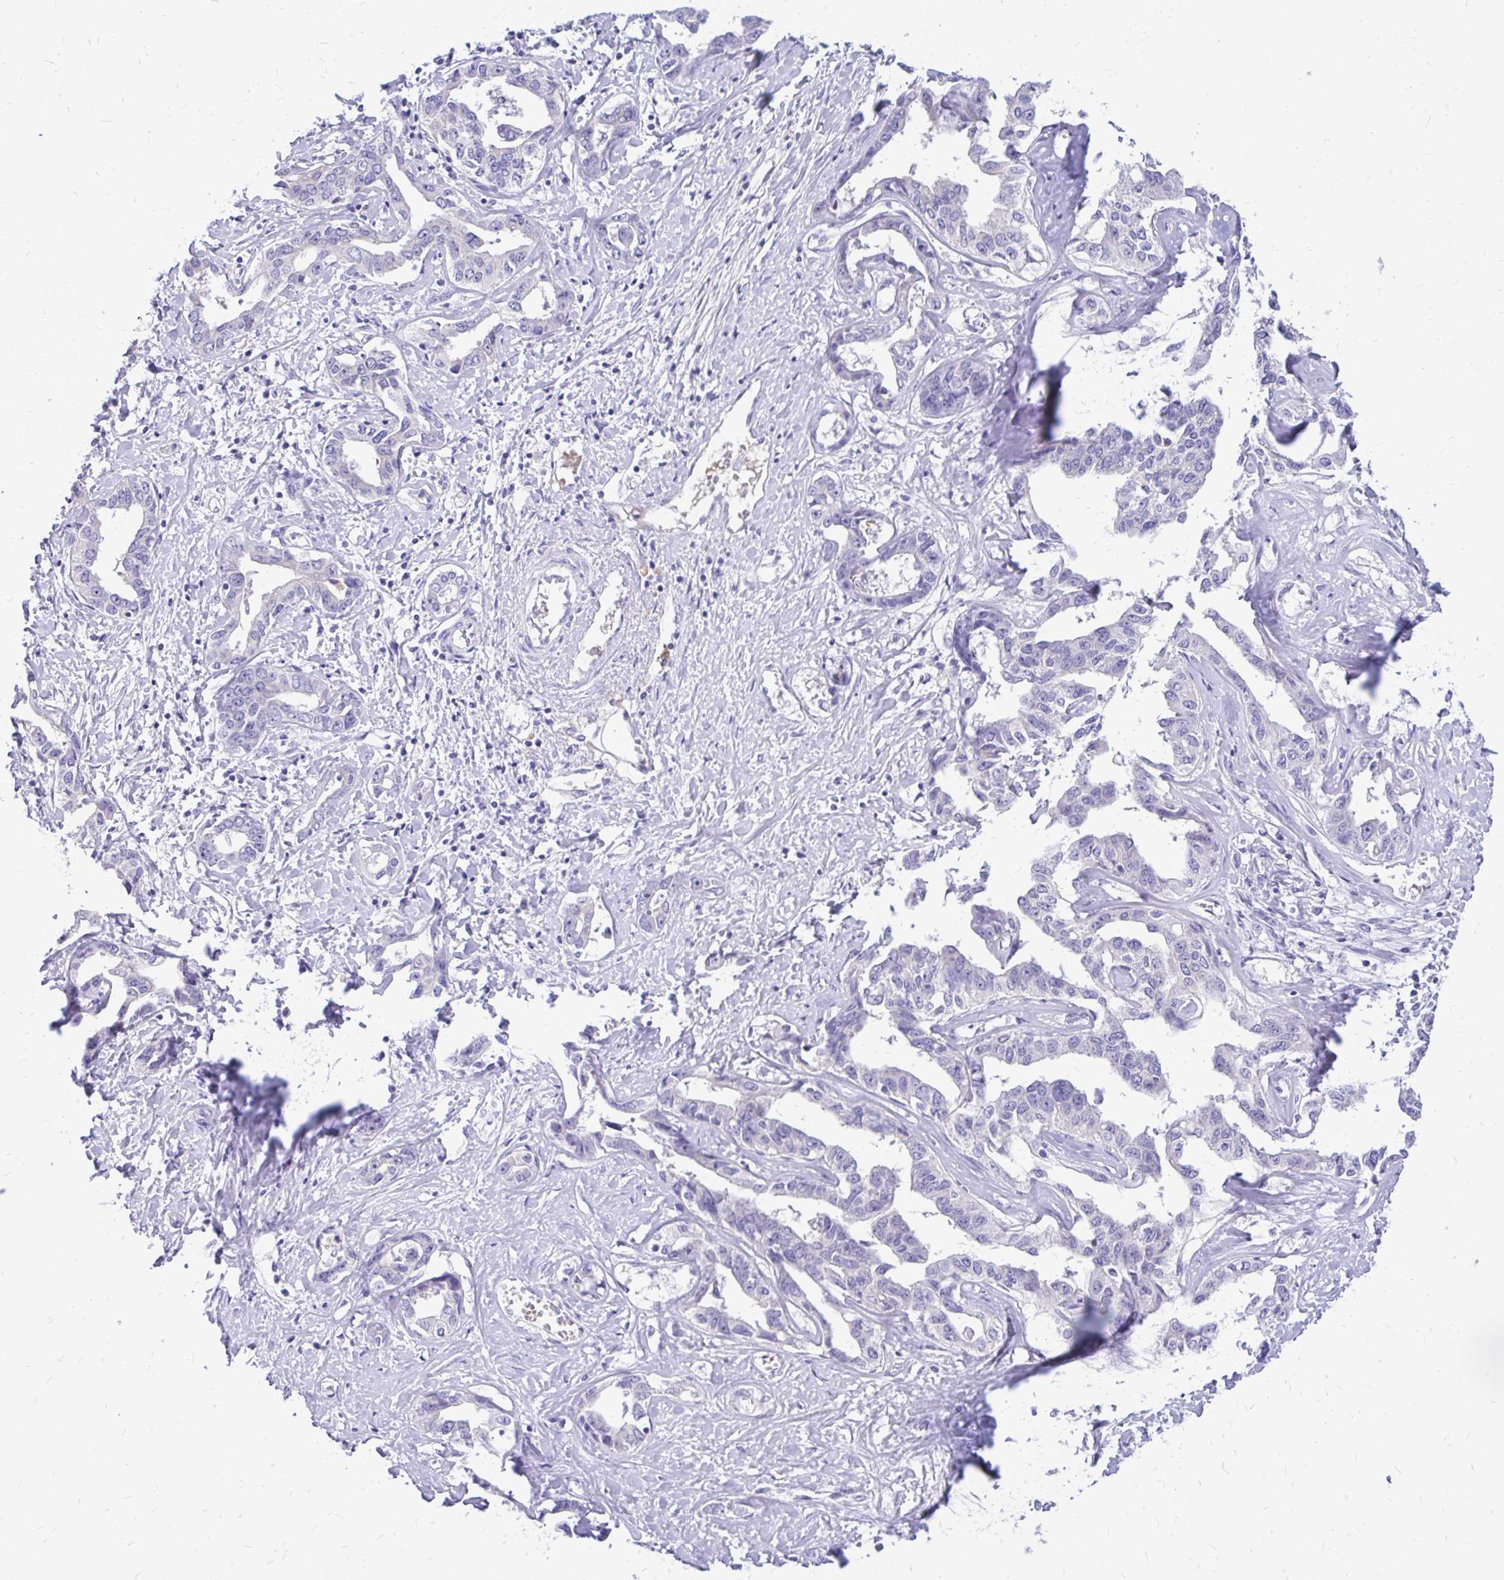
{"staining": {"intensity": "negative", "quantity": "none", "location": "none"}, "tissue": "liver cancer", "cell_type": "Tumor cells", "image_type": "cancer", "snomed": [{"axis": "morphology", "description": "Cholangiocarcinoma"}, {"axis": "topography", "description": "Liver"}], "caption": "Immunohistochemistry (IHC) histopathology image of neoplastic tissue: human cholangiocarcinoma (liver) stained with DAB (3,3'-diaminobenzidine) demonstrates no significant protein expression in tumor cells.", "gene": "MAP1LC3A", "patient": {"sex": "male", "age": 59}}